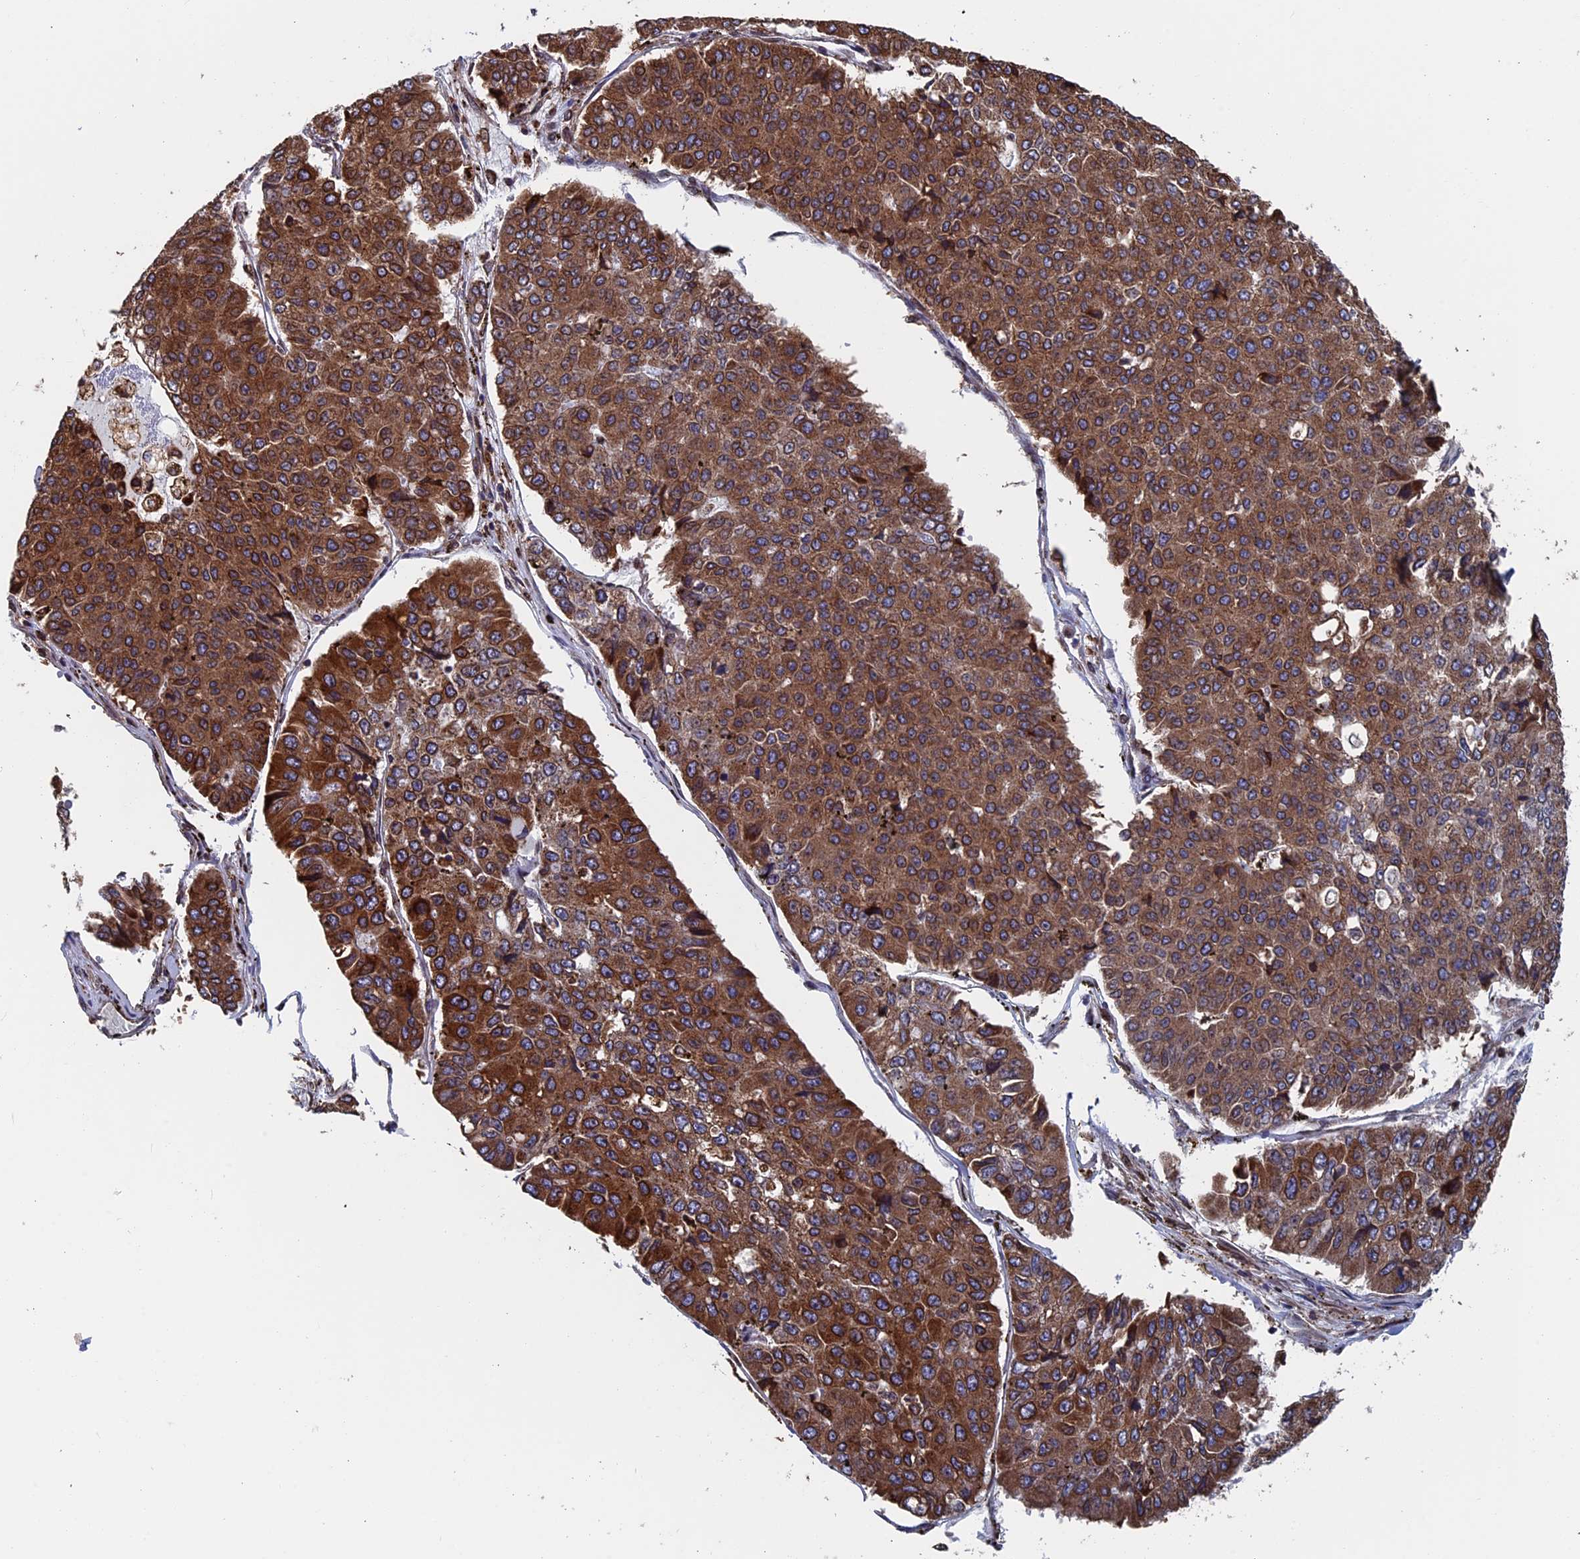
{"staining": {"intensity": "strong", "quantity": ">75%", "location": "cytoplasmic/membranous"}, "tissue": "pancreatic cancer", "cell_type": "Tumor cells", "image_type": "cancer", "snomed": [{"axis": "morphology", "description": "Adenocarcinoma, NOS"}, {"axis": "topography", "description": "Pancreas"}], "caption": "DAB (3,3'-diaminobenzidine) immunohistochemical staining of human pancreatic cancer (adenocarcinoma) displays strong cytoplasmic/membranous protein expression in about >75% of tumor cells.", "gene": "RPUSD1", "patient": {"sex": "male", "age": 50}}